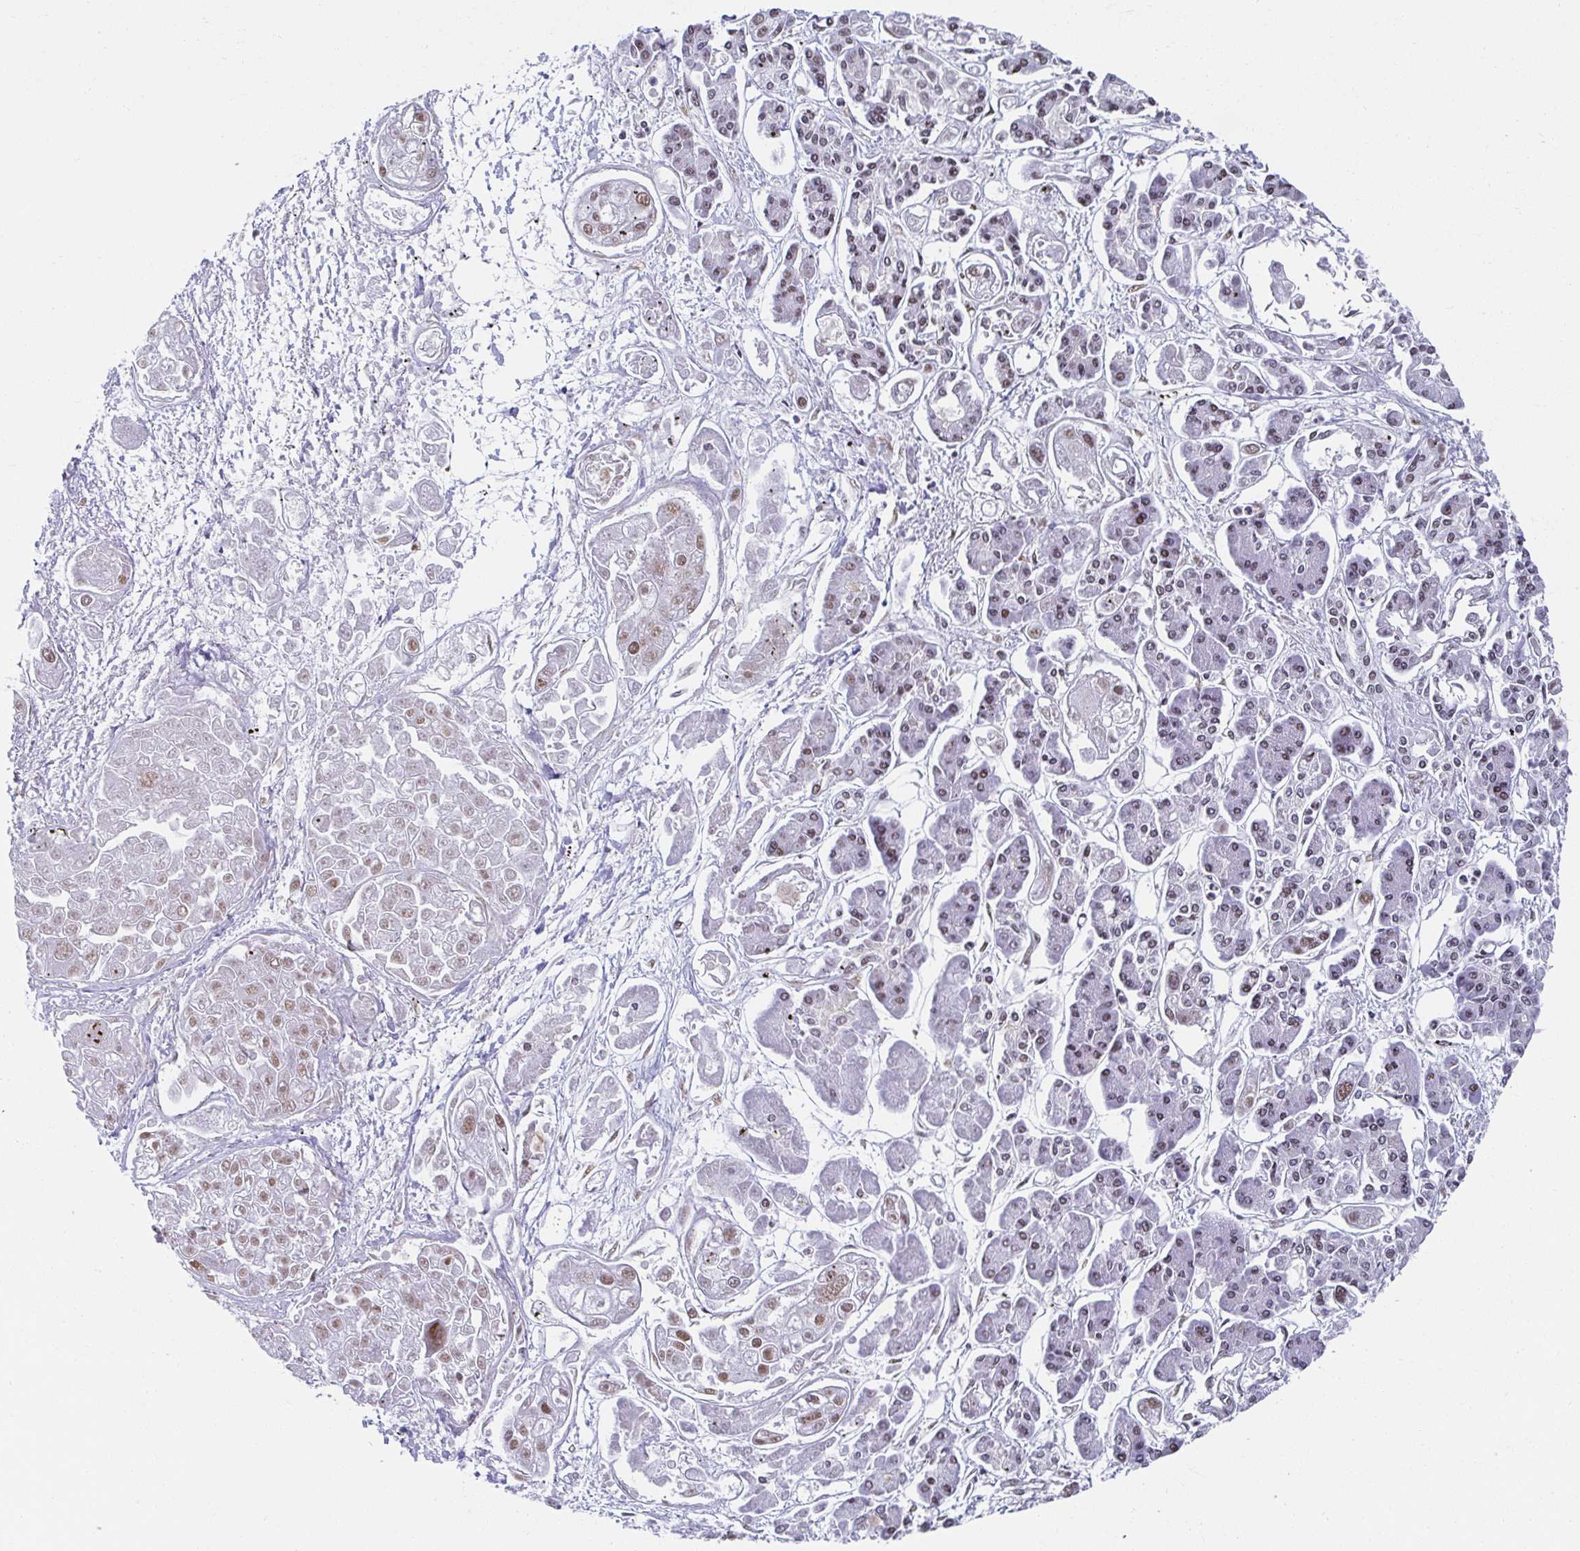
{"staining": {"intensity": "moderate", "quantity": ">75%", "location": "nuclear"}, "tissue": "pancreatic cancer", "cell_type": "Tumor cells", "image_type": "cancer", "snomed": [{"axis": "morphology", "description": "Adenocarcinoma, NOS"}, {"axis": "topography", "description": "Pancreas"}], "caption": "Protein staining shows moderate nuclear expression in about >75% of tumor cells in pancreatic cancer (adenocarcinoma). (DAB (3,3'-diaminobenzidine) IHC, brown staining for protein, blue staining for nuclei).", "gene": "SLC7A10", "patient": {"sex": "male", "age": 85}}